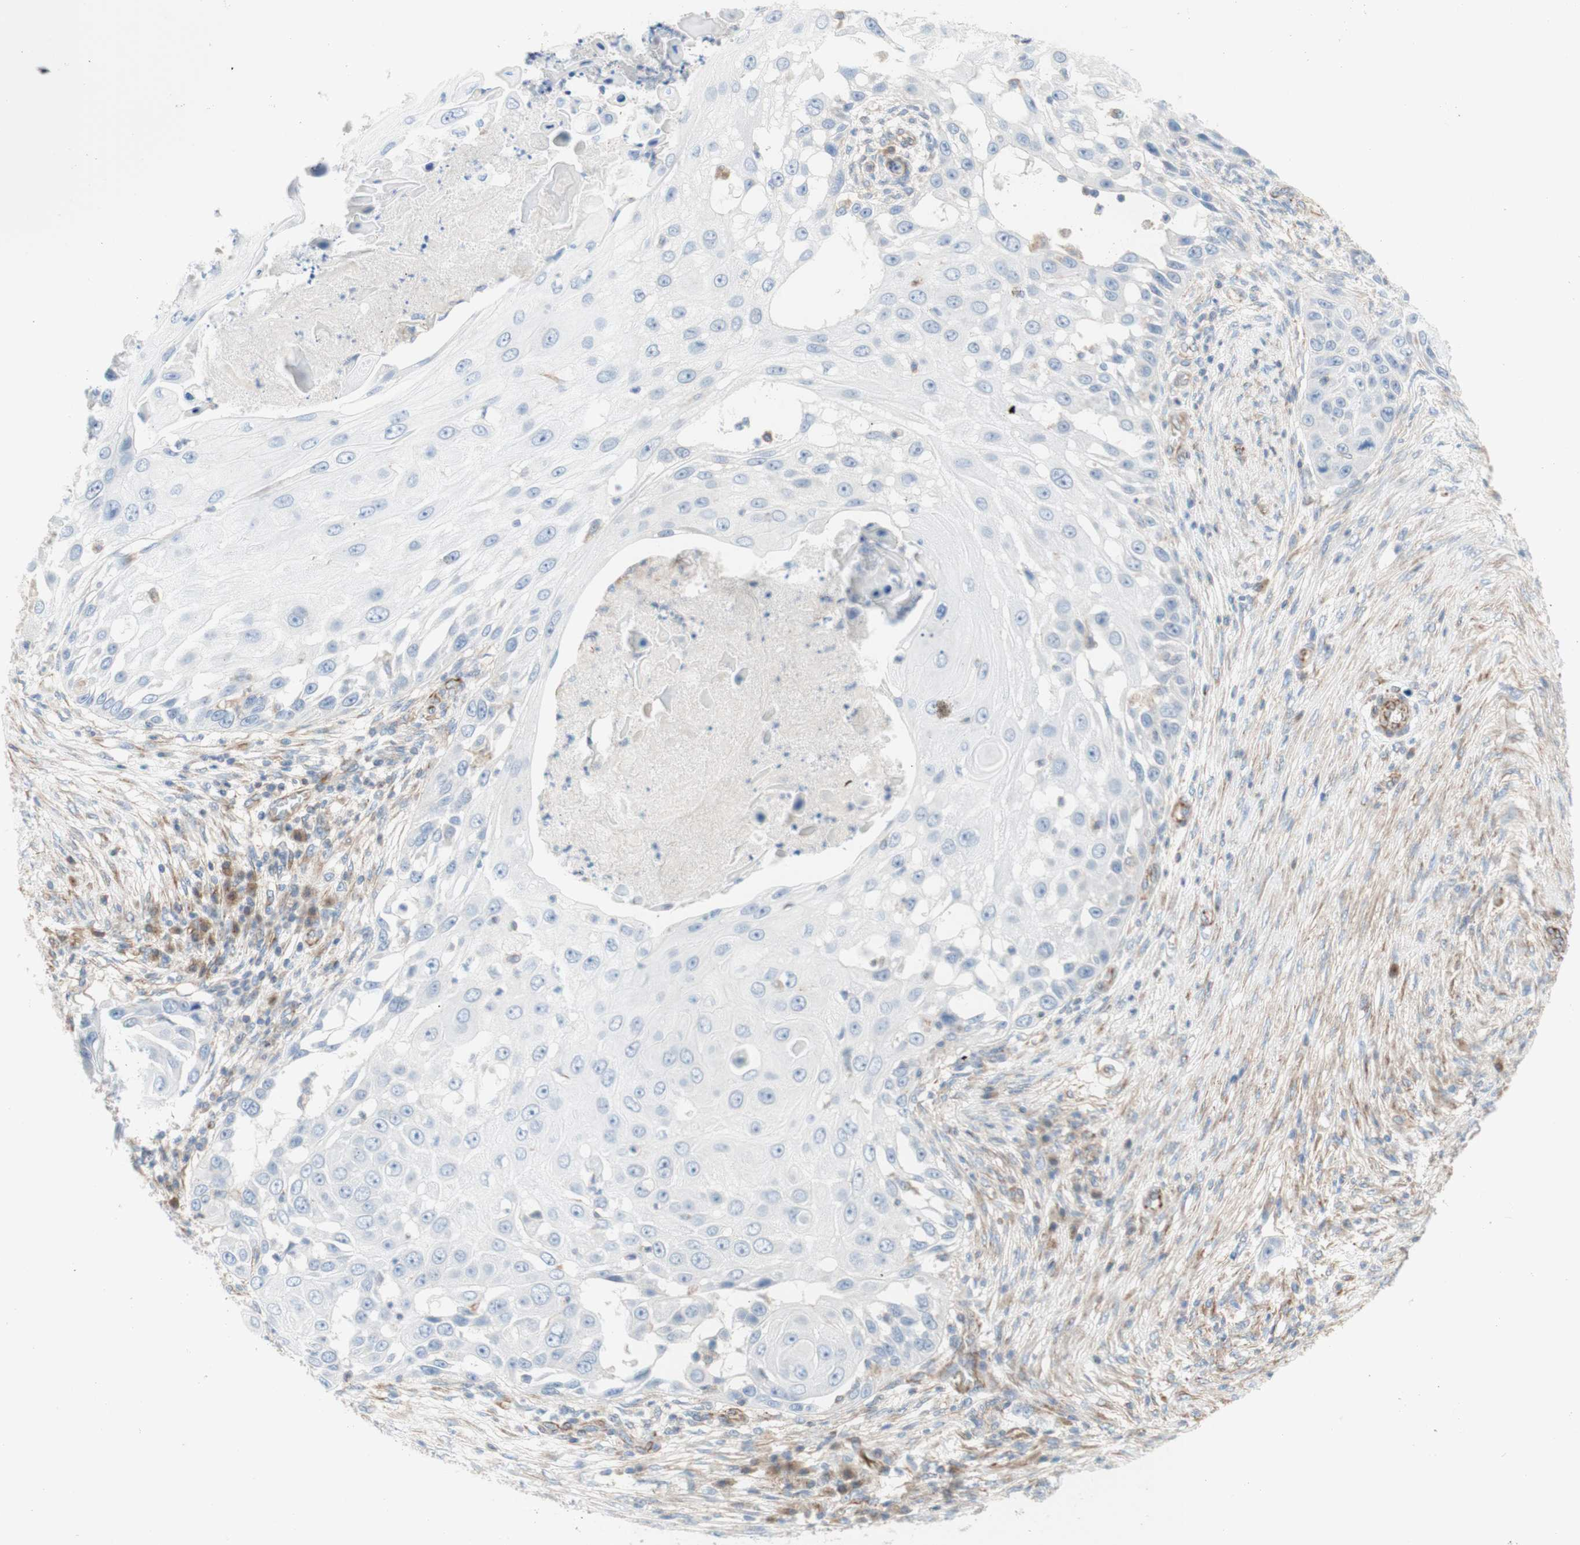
{"staining": {"intensity": "negative", "quantity": "none", "location": "none"}, "tissue": "skin cancer", "cell_type": "Tumor cells", "image_type": "cancer", "snomed": [{"axis": "morphology", "description": "Squamous cell carcinoma, NOS"}, {"axis": "topography", "description": "Skin"}], "caption": "Tumor cells are negative for brown protein staining in squamous cell carcinoma (skin). (DAB (3,3'-diaminobenzidine) immunohistochemistry (IHC) visualized using brightfield microscopy, high magnification).", "gene": "POU2AF1", "patient": {"sex": "female", "age": 44}}